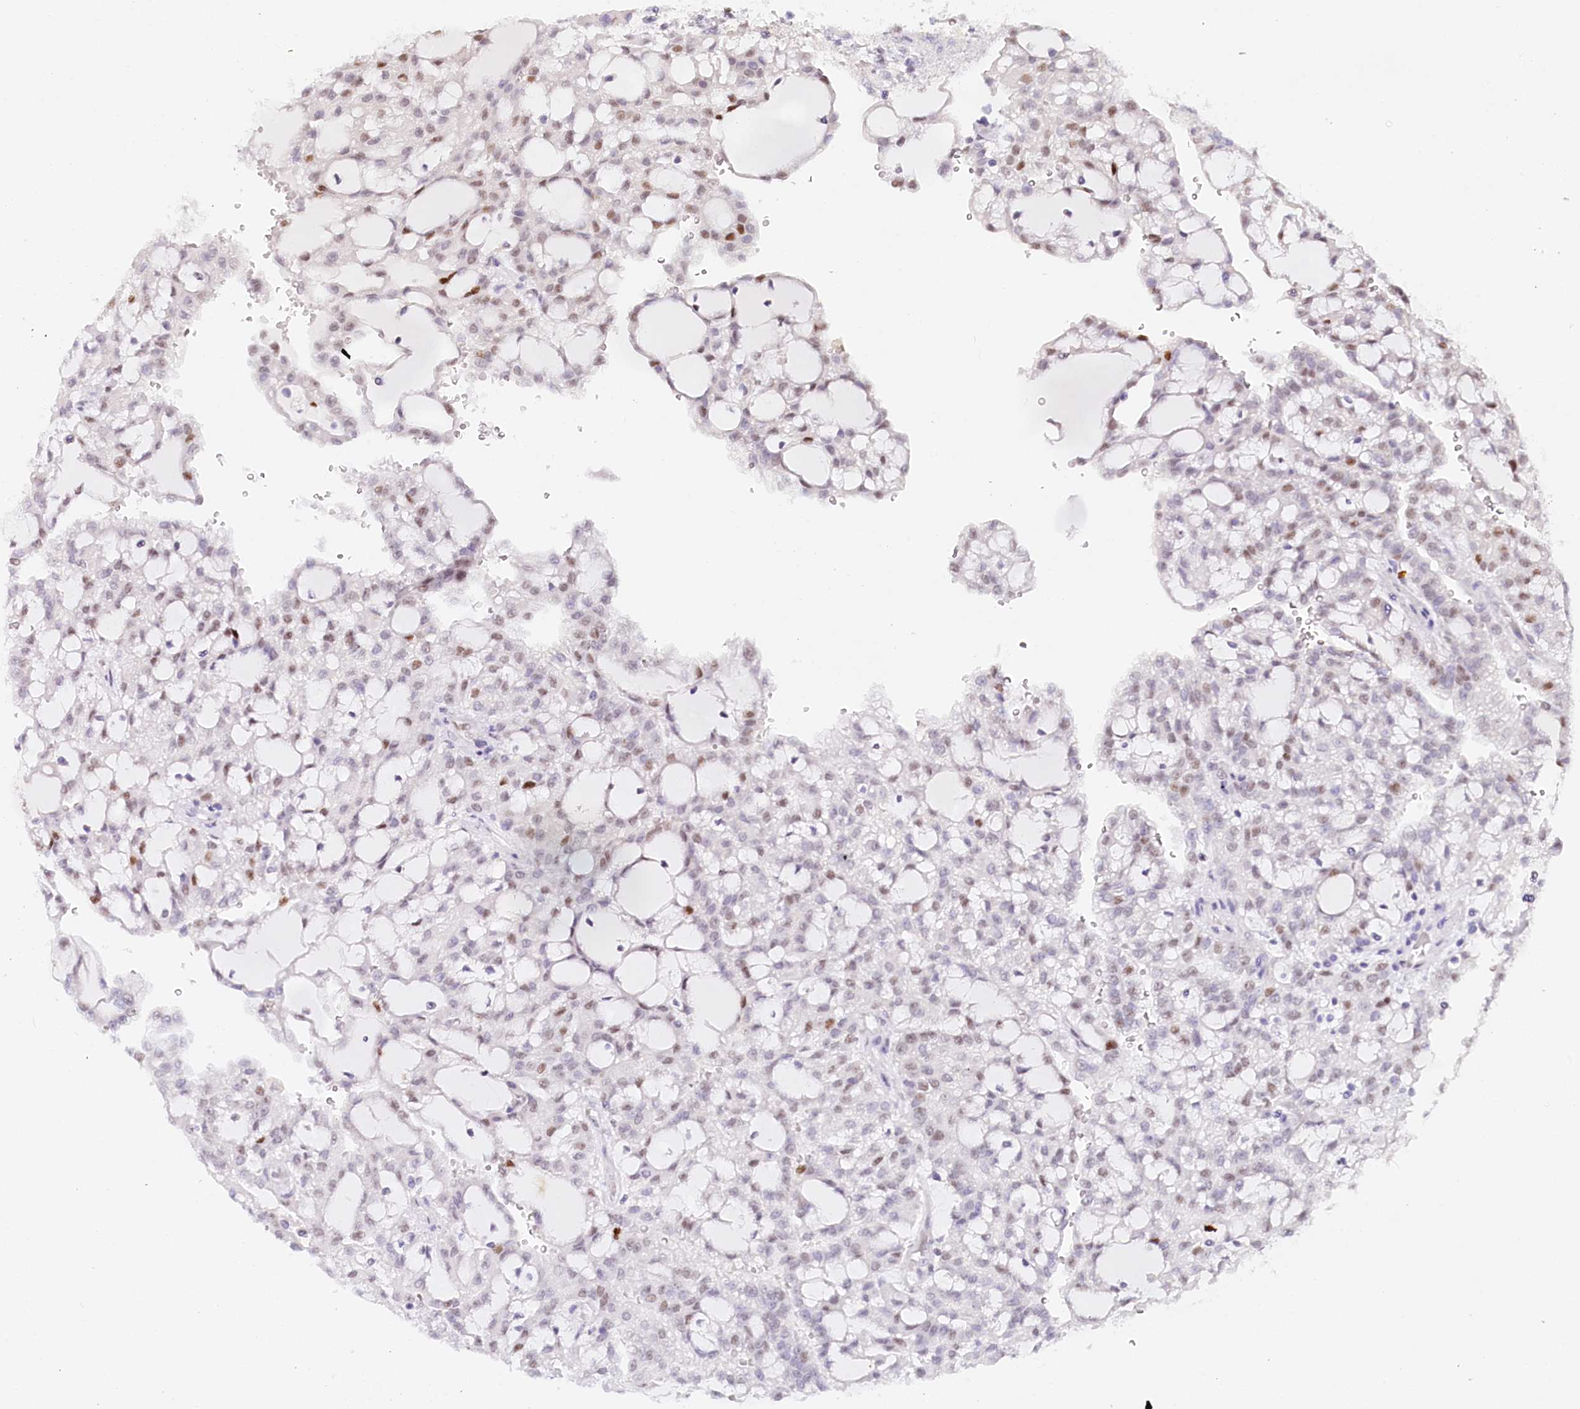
{"staining": {"intensity": "moderate", "quantity": "25%-75%", "location": "nuclear"}, "tissue": "renal cancer", "cell_type": "Tumor cells", "image_type": "cancer", "snomed": [{"axis": "morphology", "description": "Adenocarcinoma, NOS"}, {"axis": "topography", "description": "Kidney"}], "caption": "Protein expression analysis of human renal cancer reveals moderate nuclear expression in approximately 25%-75% of tumor cells.", "gene": "TP53", "patient": {"sex": "male", "age": 63}}